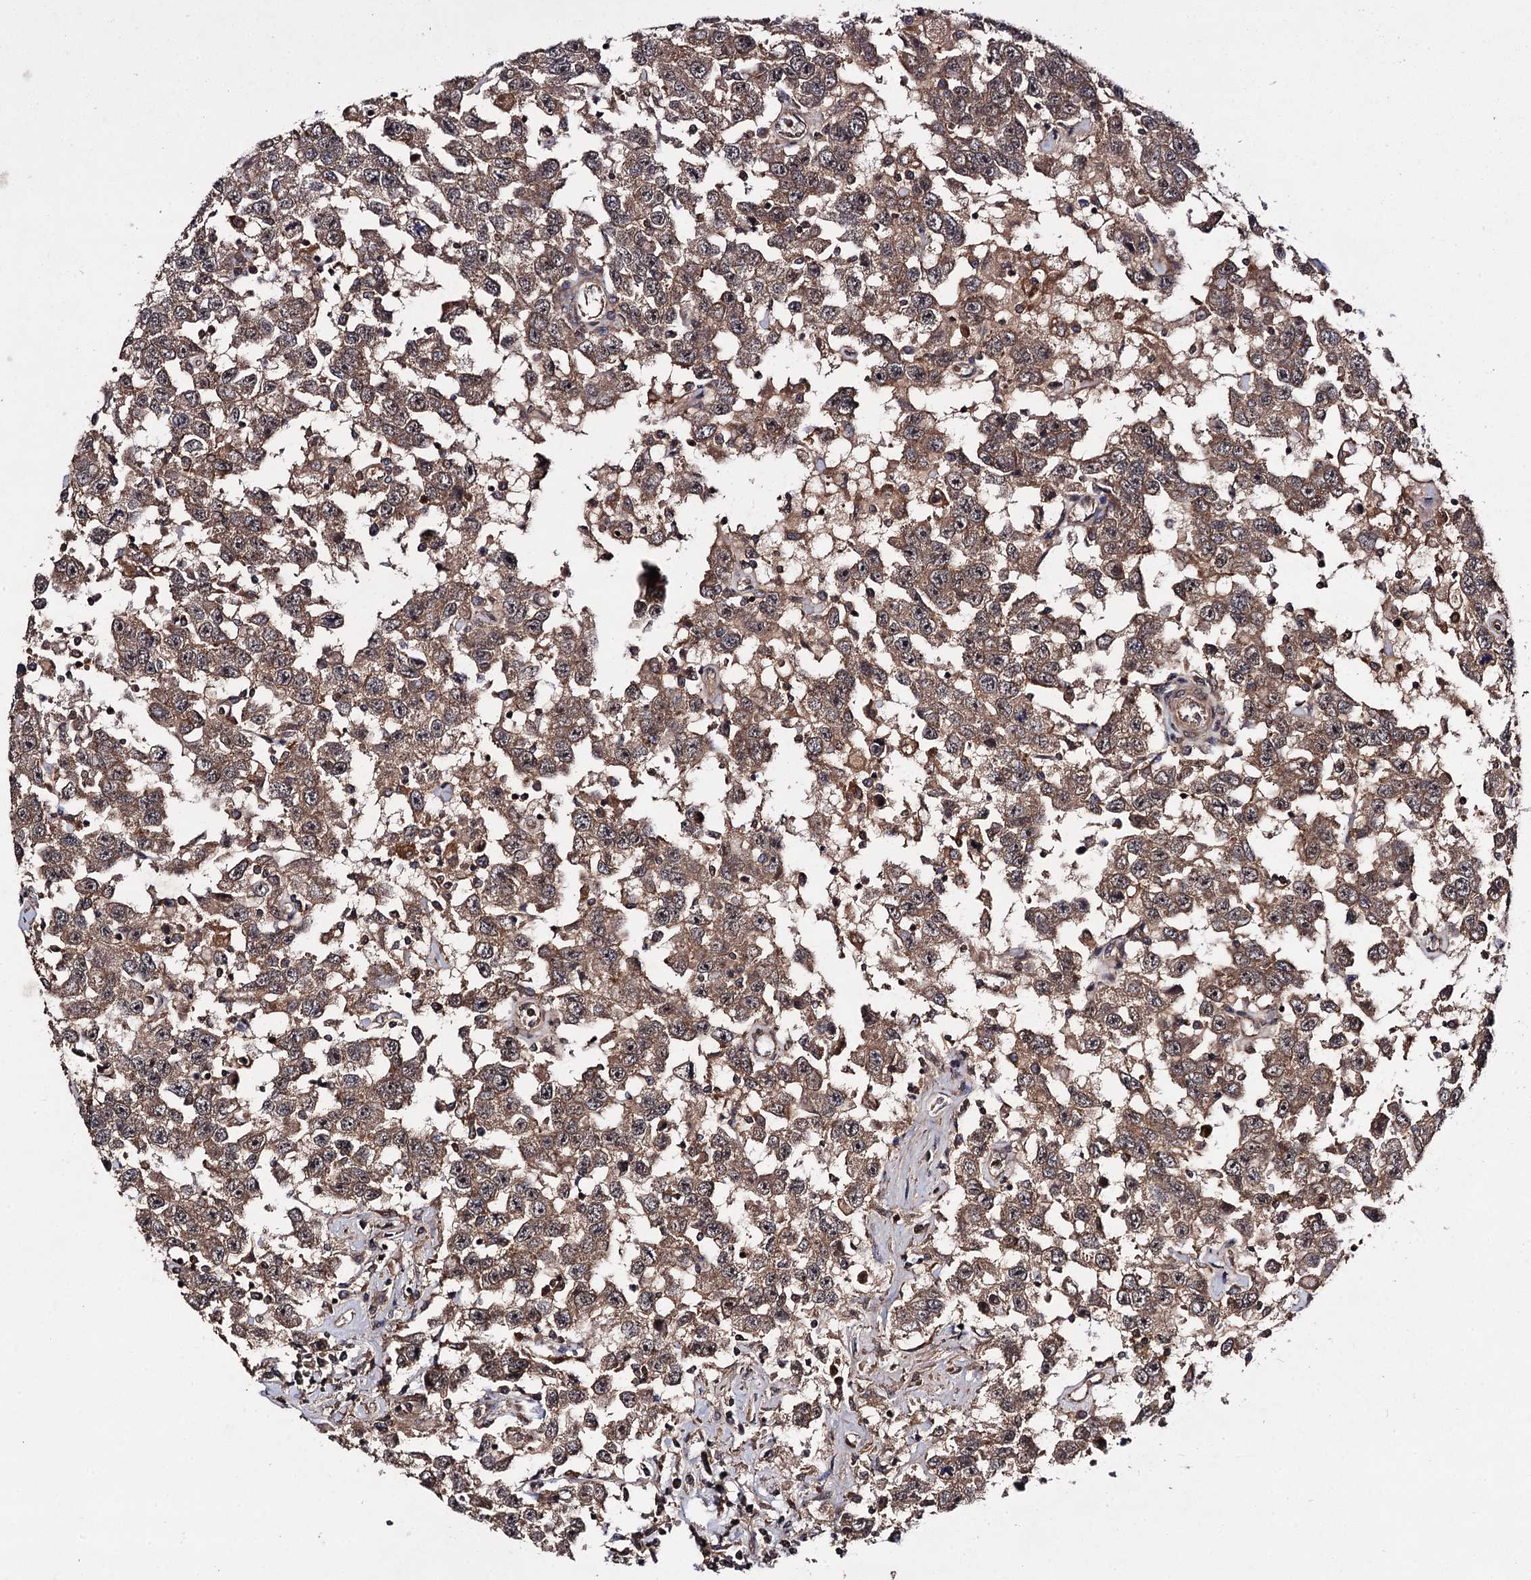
{"staining": {"intensity": "moderate", "quantity": ">75%", "location": "cytoplasmic/membranous"}, "tissue": "testis cancer", "cell_type": "Tumor cells", "image_type": "cancer", "snomed": [{"axis": "morphology", "description": "Seminoma, NOS"}, {"axis": "topography", "description": "Testis"}], "caption": "High-magnification brightfield microscopy of seminoma (testis) stained with DAB (3,3'-diaminobenzidine) (brown) and counterstained with hematoxylin (blue). tumor cells exhibit moderate cytoplasmic/membranous expression is identified in approximately>75% of cells.", "gene": "KXD1", "patient": {"sex": "male", "age": 41}}